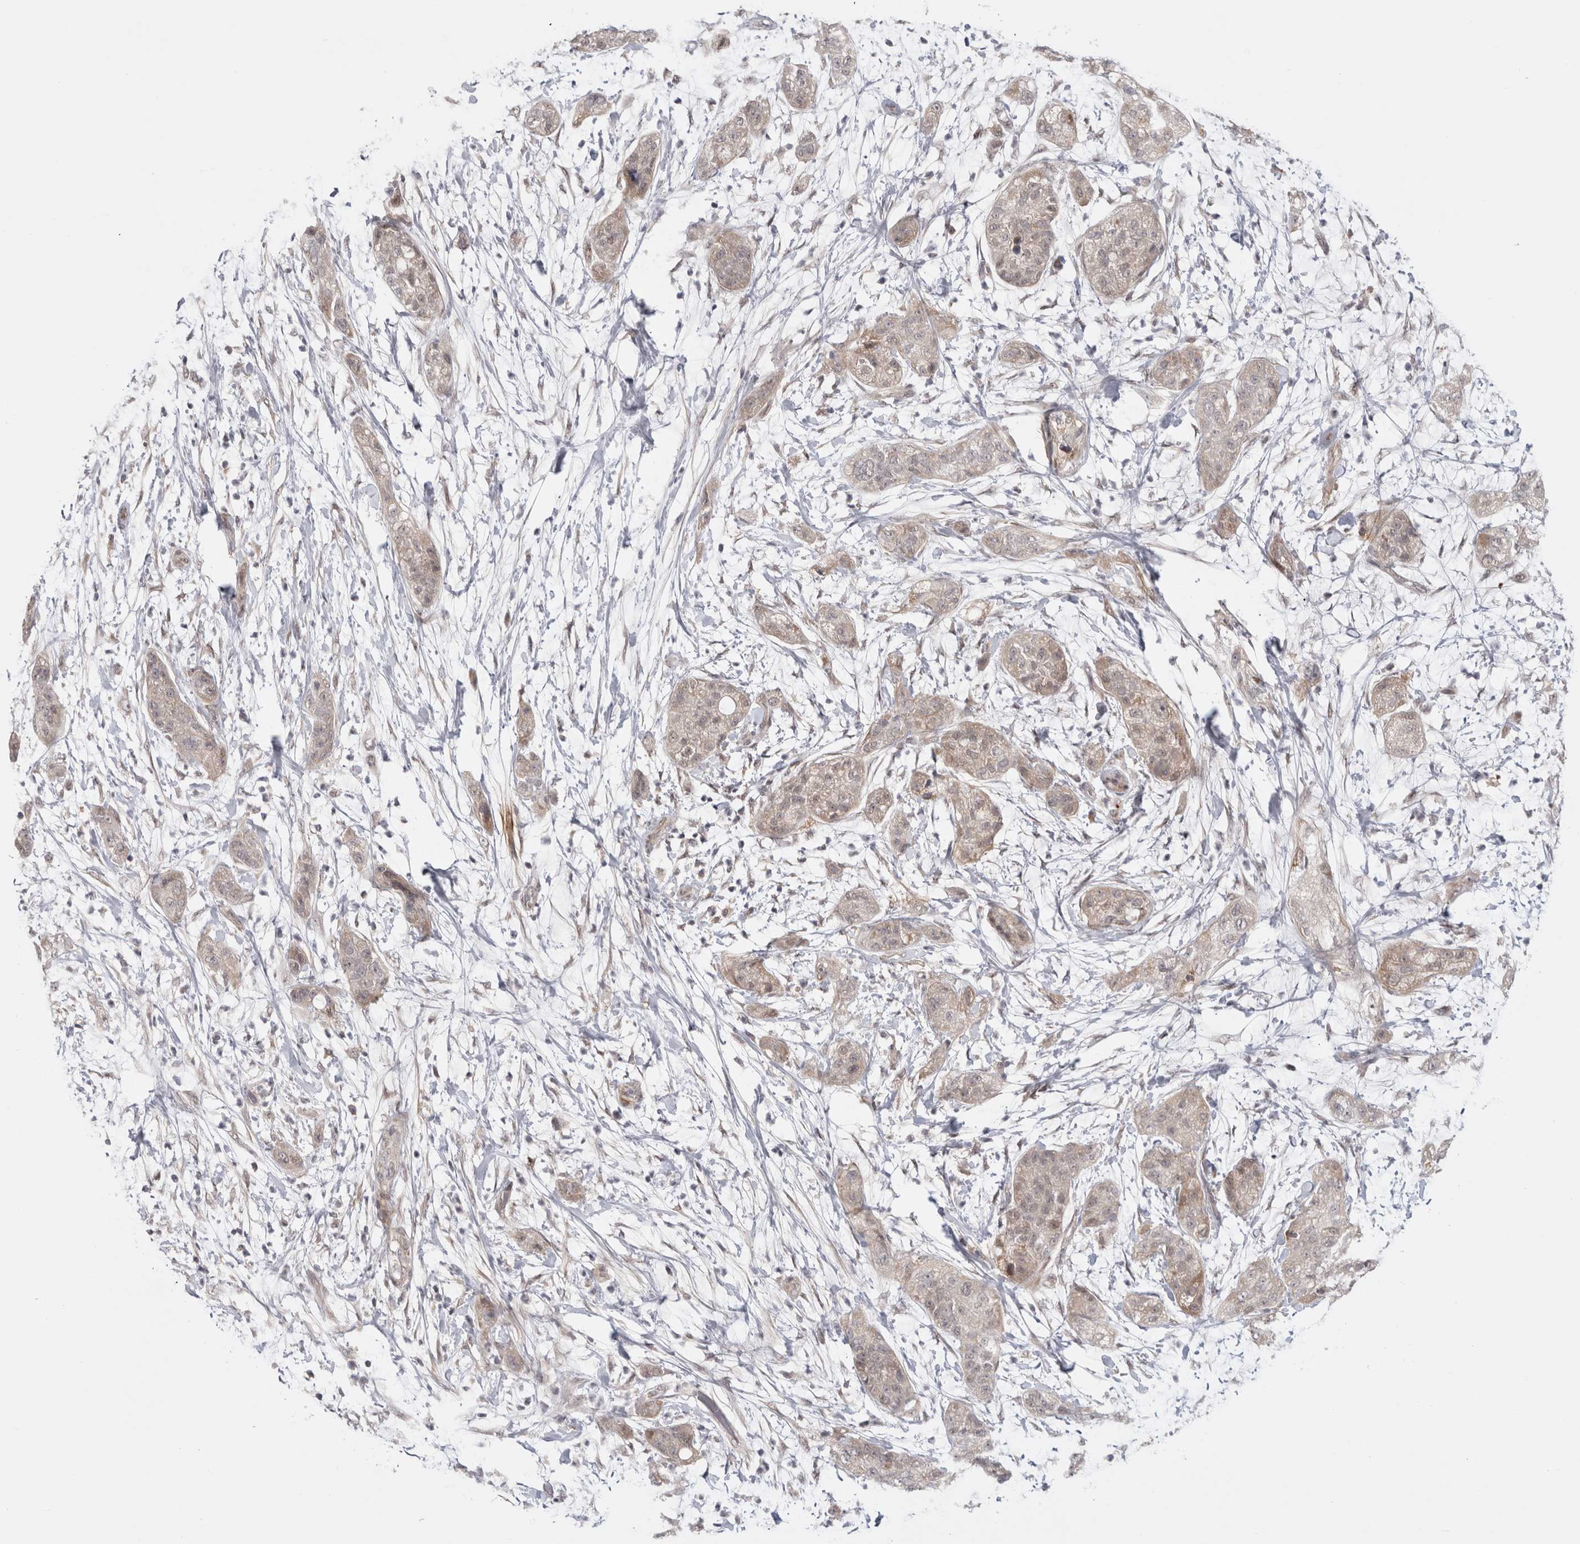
{"staining": {"intensity": "weak", "quantity": ">75%", "location": "cytoplasmic/membranous"}, "tissue": "pancreatic cancer", "cell_type": "Tumor cells", "image_type": "cancer", "snomed": [{"axis": "morphology", "description": "Adenocarcinoma, NOS"}, {"axis": "topography", "description": "Pancreas"}], "caption": "Human pancreatic cancer stained with a brown dye exhibits weak cytoplasmic/membranous positive positivity in approximately >75% of tumor cells.", "gene": "ZNF318", "patient": {"sex": "female", "age": 78}}